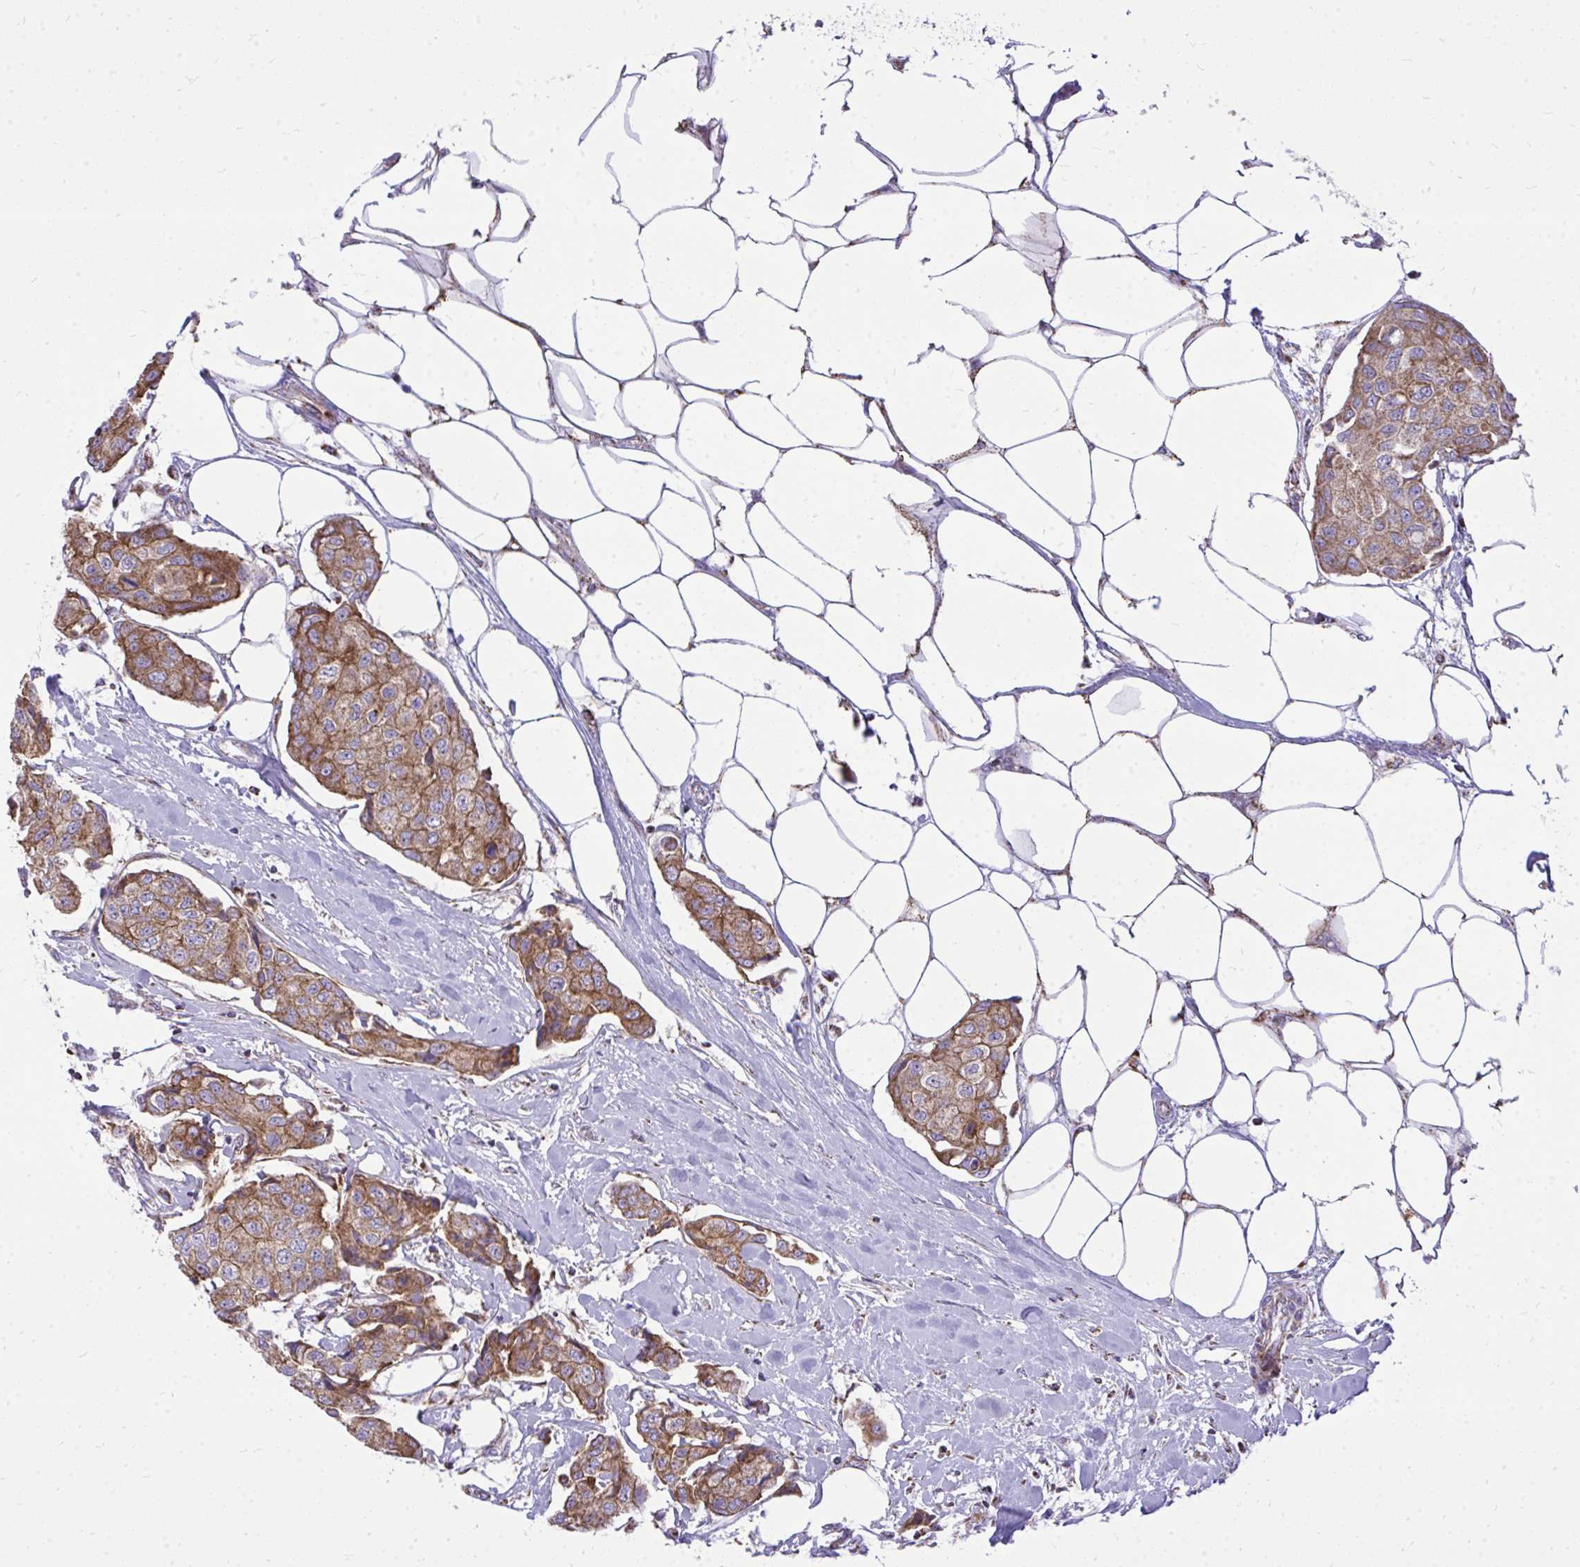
{"staining": {"intensity": "moderate", "quantity": ">75%", "location": "cytoplasmic/membranous"}, "tissue": "breast cancer", "cell_type": "Tumor cells", "image_type": "cancer", "snomed": [{"axis": "morphology", "description": "Duct carcinoma"}, {"axis": "topography", "description": "Breast"}, {"axis": "topography", "description": "Lymph node"}], "caption": "The micrograph demonstrates staining of infiltrating ductal carcinoma (breast), revealing moderate cytoplasmic/membranous protein expression (brown color) within tumor cells.", "gene": "SPTBN2", "patient": {"sex": "female", "age": 80}}